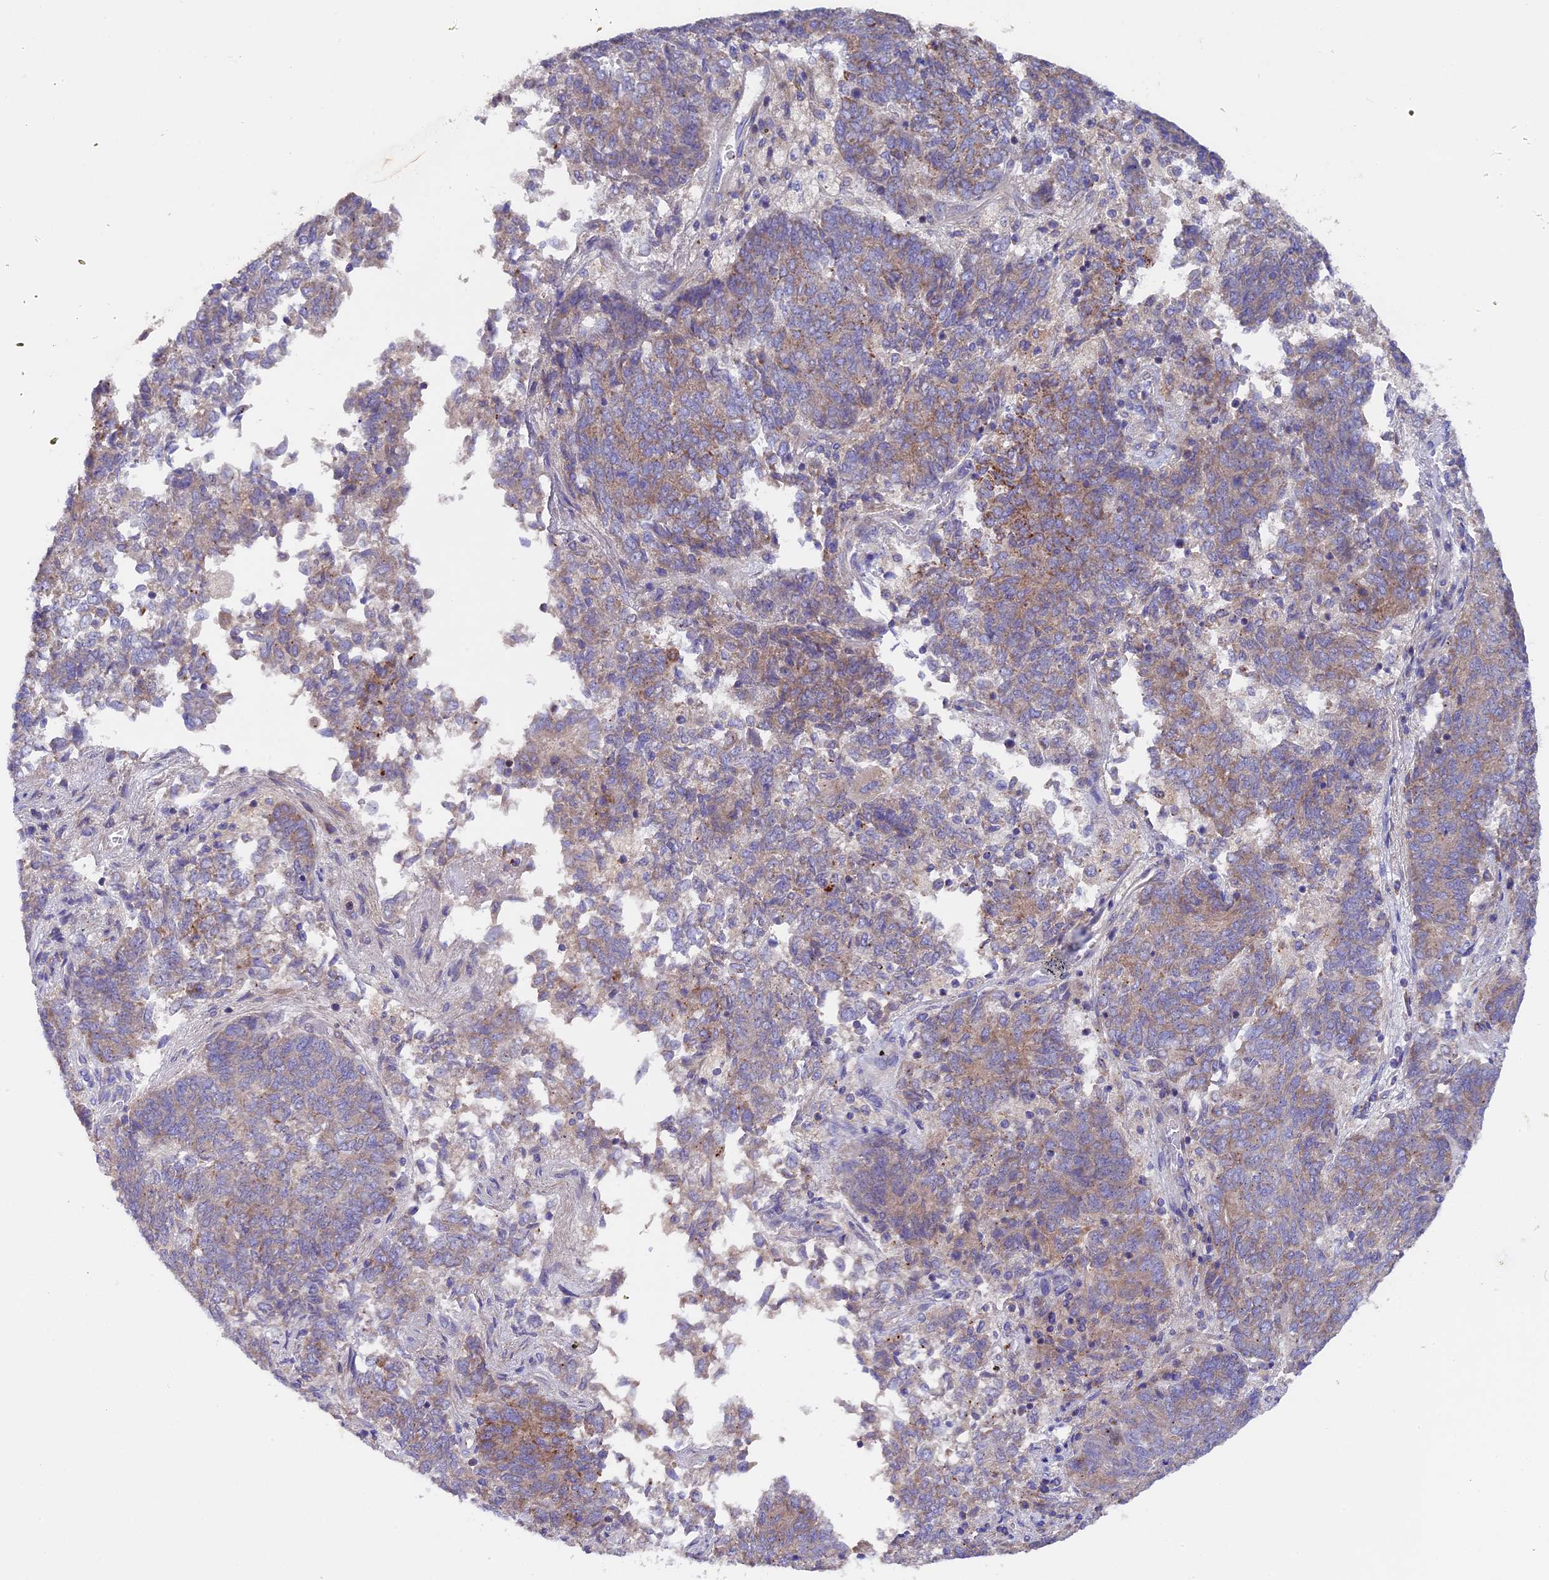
{"staining": {"intensity": "weak", "quantity": "<25%", "location": "cytoplasmic/membranous"}, "tissue": "endometrial cancer", "cell_type": "Tumor cells", "image_type": "cancer", "snomed": [{"axis": "morphology", "description": "Adenocarcinoma, NOS"}, {"axis": "topography", "description": "Endometrium"}], "caption": "Photomicrograph shows no significant protein staining in tumor cells of adenocarcinoma (endometrial).", "gene": "PIGU", "patient": {"sex": "female", "age": 80}}